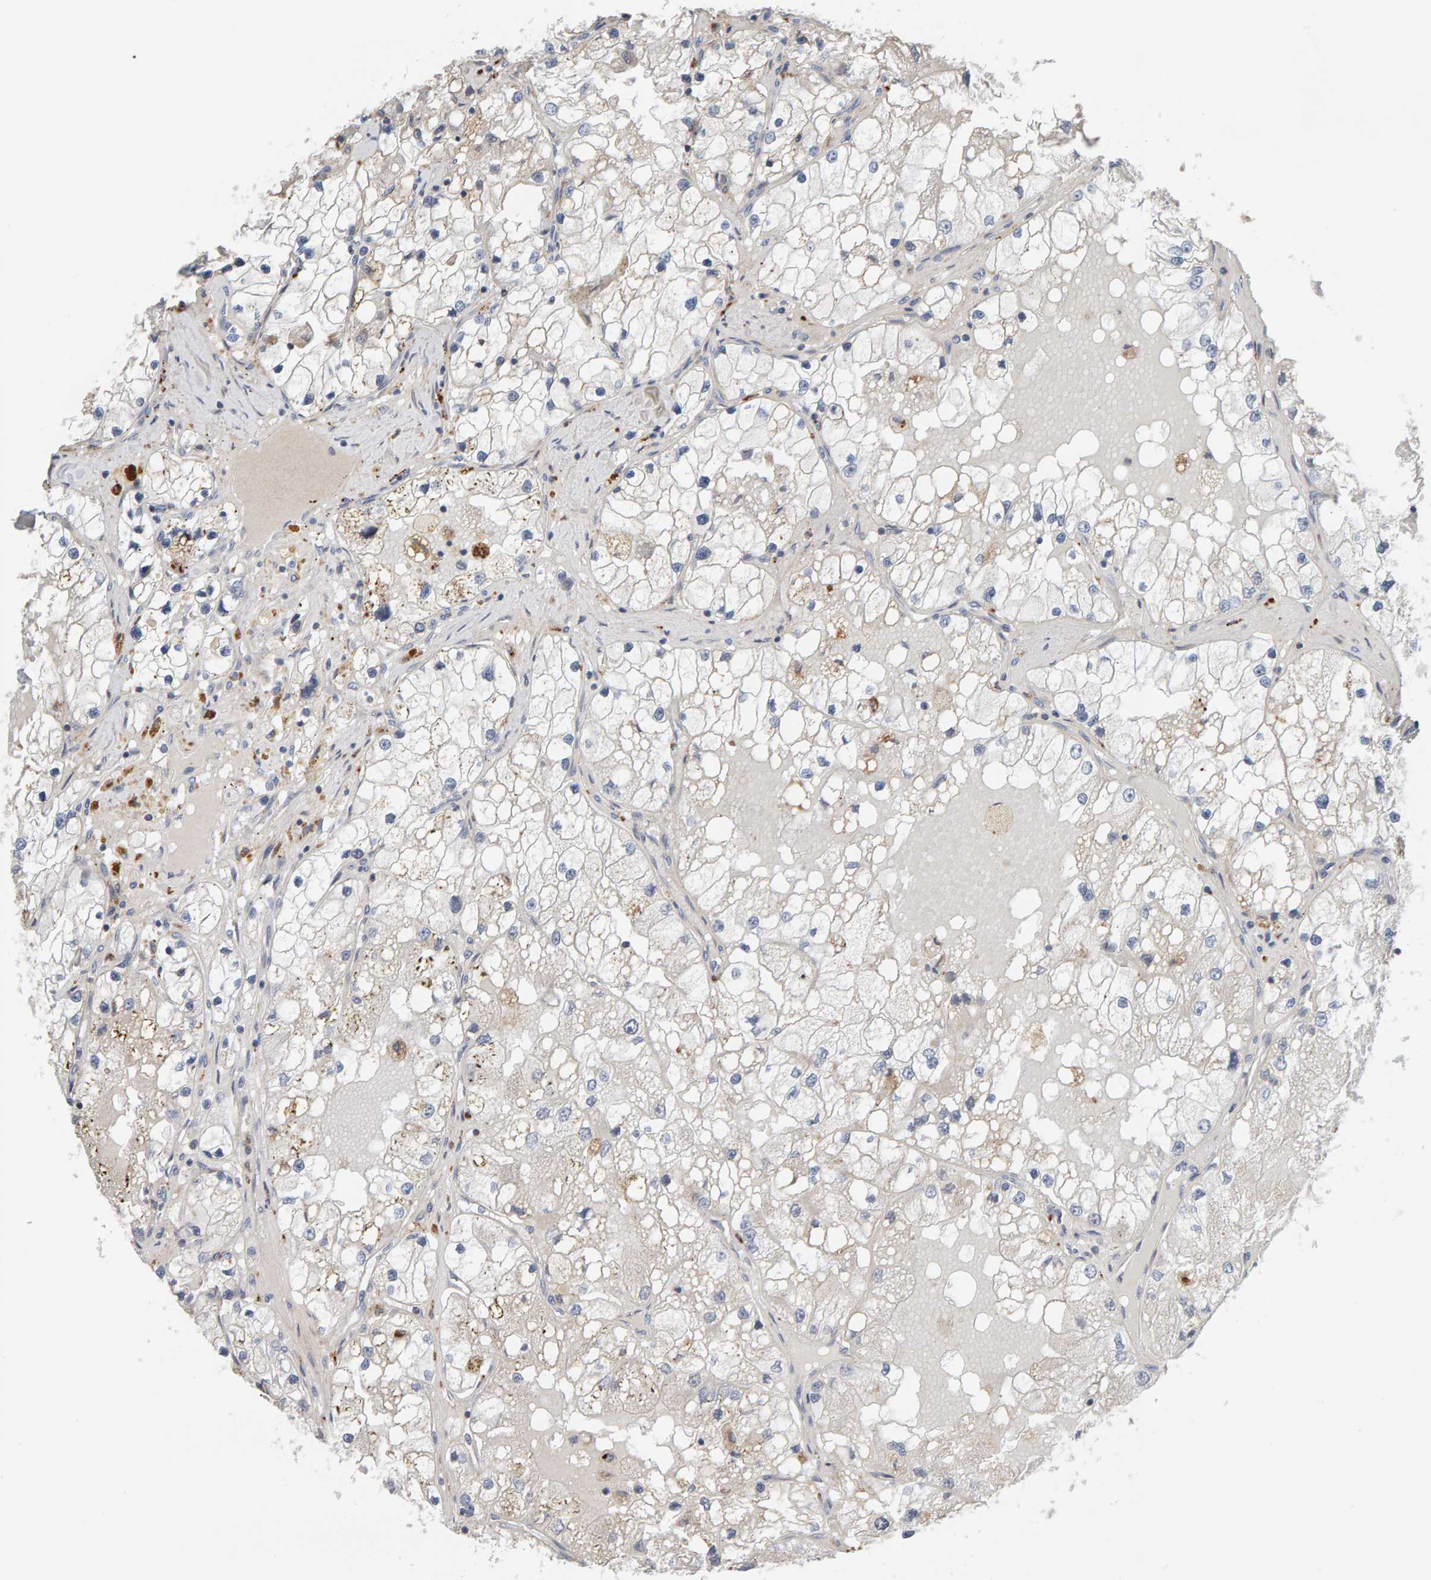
{"staining": {"intensity": "negative", "quantity": "none", "location": "none"}, "tissue": "renal cancer", "cell_type": "Tumor cells", "image_type": "cancer", "snomed": [{"axis": "morphology", "description": "Adenocarcinoma, NOS"}, {"axis": "topography", "description": "Kidney"}], "caption": "Immunohistochemistry (IHC) photomicrograph of human renal cancer (adenocarcinoma) stained for a protein (brown), which exhibits no positivity in tumor cells.", "gene": "IPPK", "patient": {"sex": "male", "age": 68}}